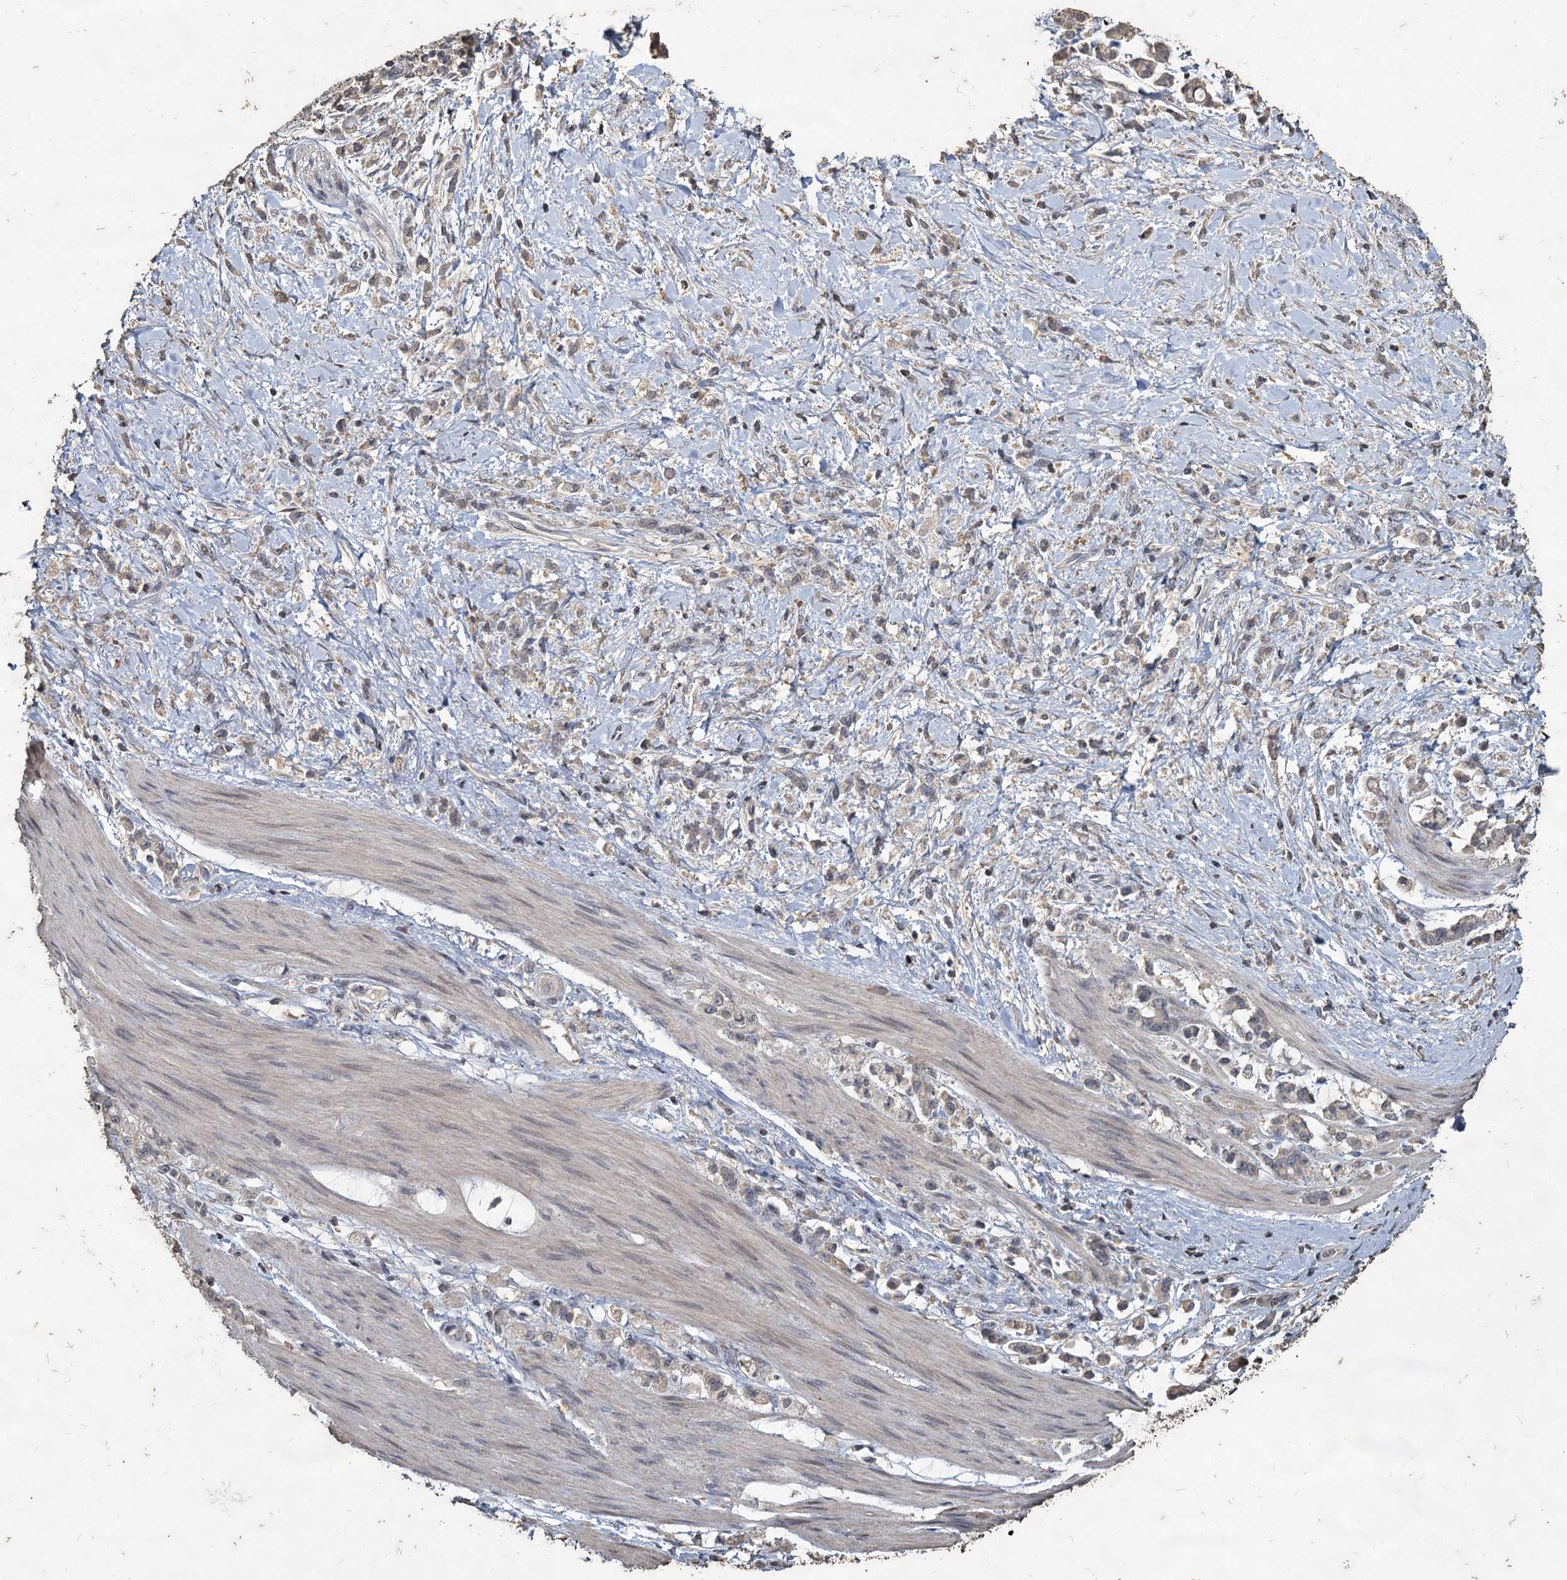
{"staining": {"intensity": "negative", "quantity": "none", "location": "none"}, "tissue": "stomach cancer", "cell_type": "Tumor cells", "image_type": "cancer", "snomed": [{"axis": "morphology", "description": "Adenocarcinoma, NOS"}, {"axis": "topography", "description": "Stomach"}], "caption": "DAB immunohistochemical staining of human stomach cancer (adenocarcinoma) displays no significant expression in tumor cells. The staining is performed using DAB brown chromogen with nuclei counter-stained in using hematoxylin.", "gene": "CCDC61", "patient": {"sex": "female", "age": 60}}